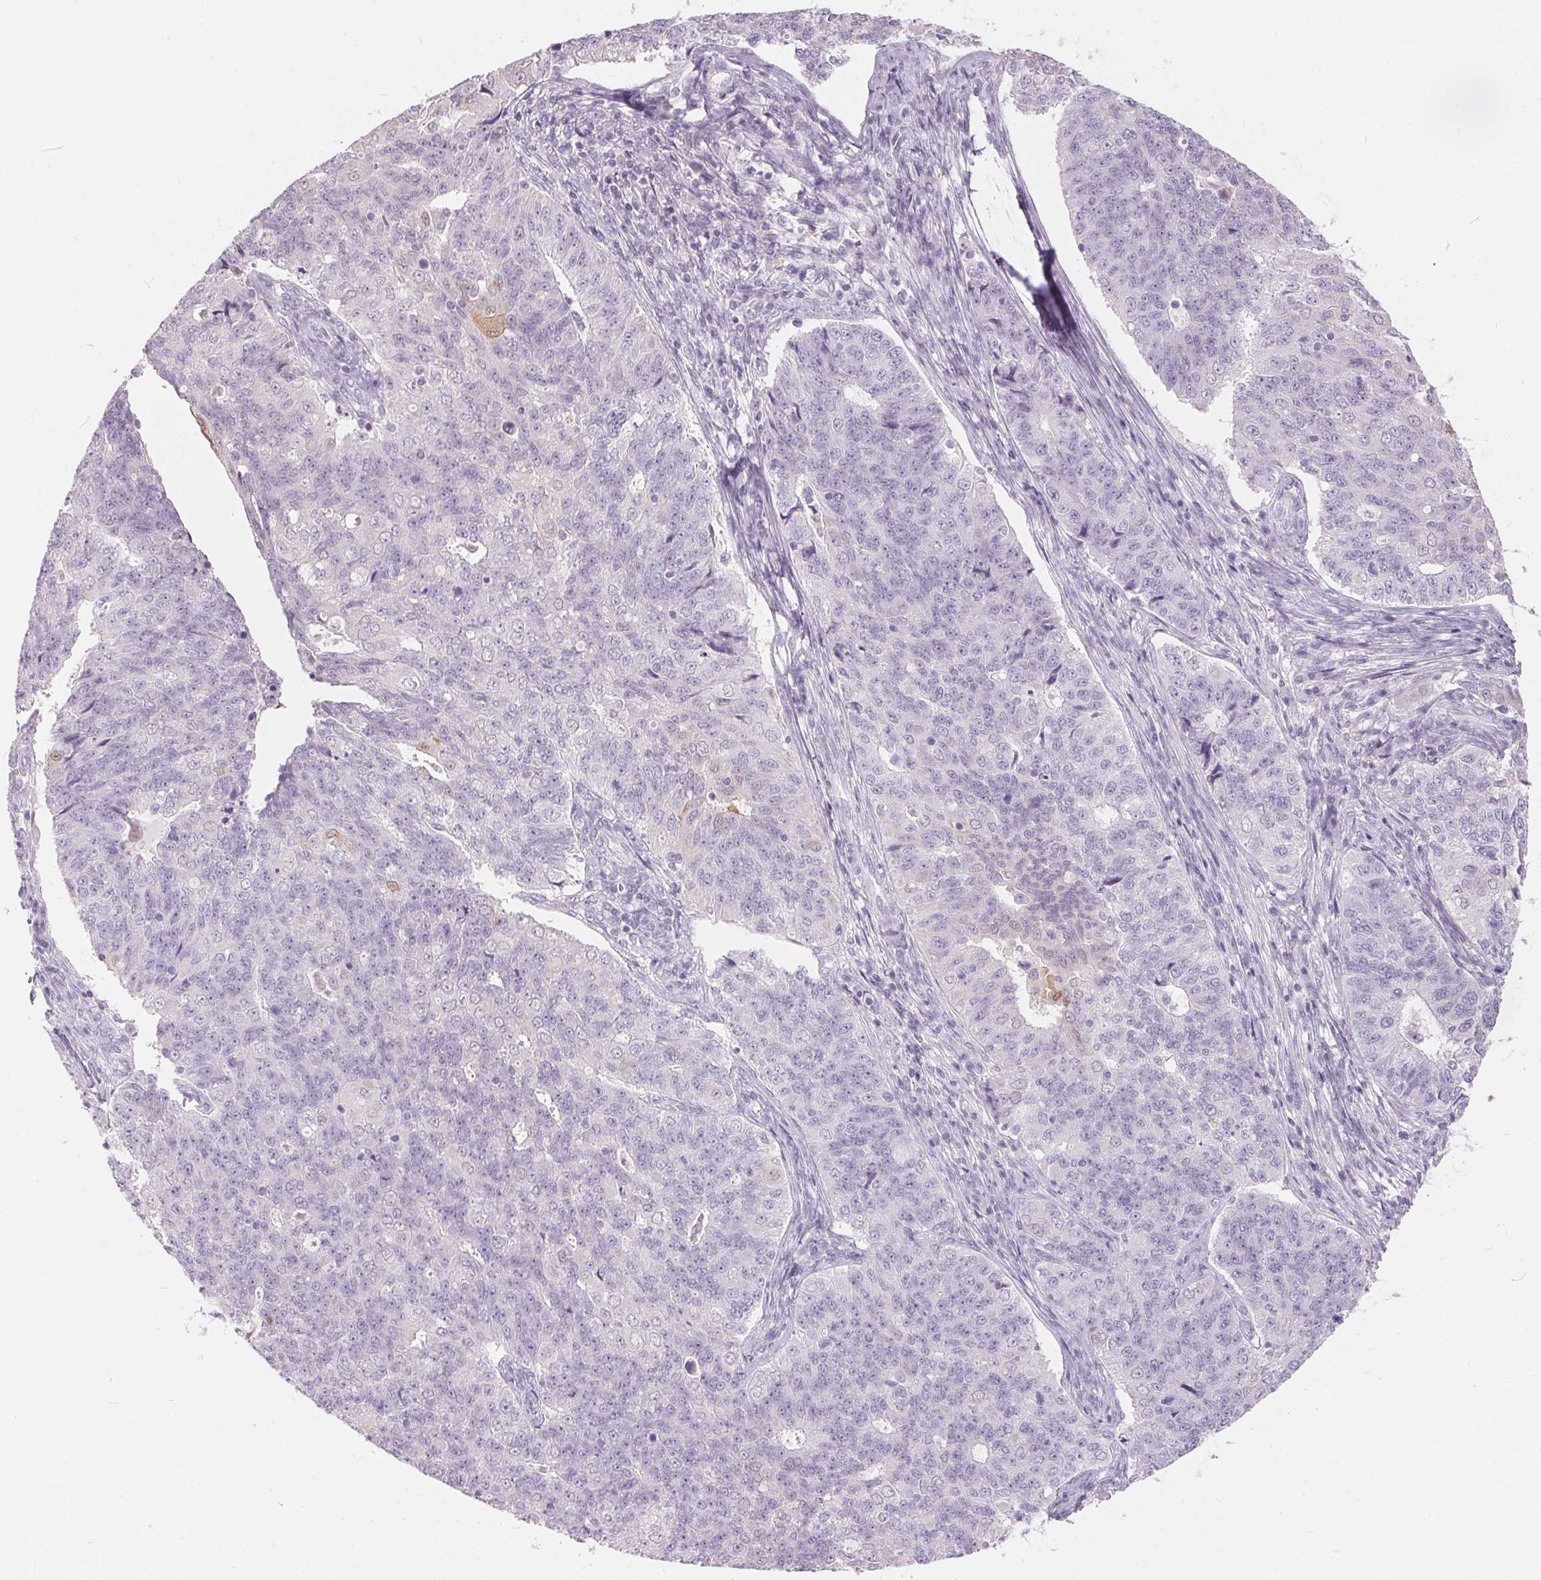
{"staining": {"intensity": "negative", "quantity": "none", "location": "none"}, "tissue": "endometrial cancer", "cell_type": "Tumor cells", "image_type": "cancer", "snomed": [{"axis": "morphology", "description": "Adenocarcinoma, NOS"}, {"axis": "topography", "description": "Endometrium"}], "caption": "The histopathology image displays no staining of tumor cells in adenocarcinoma (endometrial).", "gene": "SERPINB1", "patient": {"sex": "female", "age": 43}}